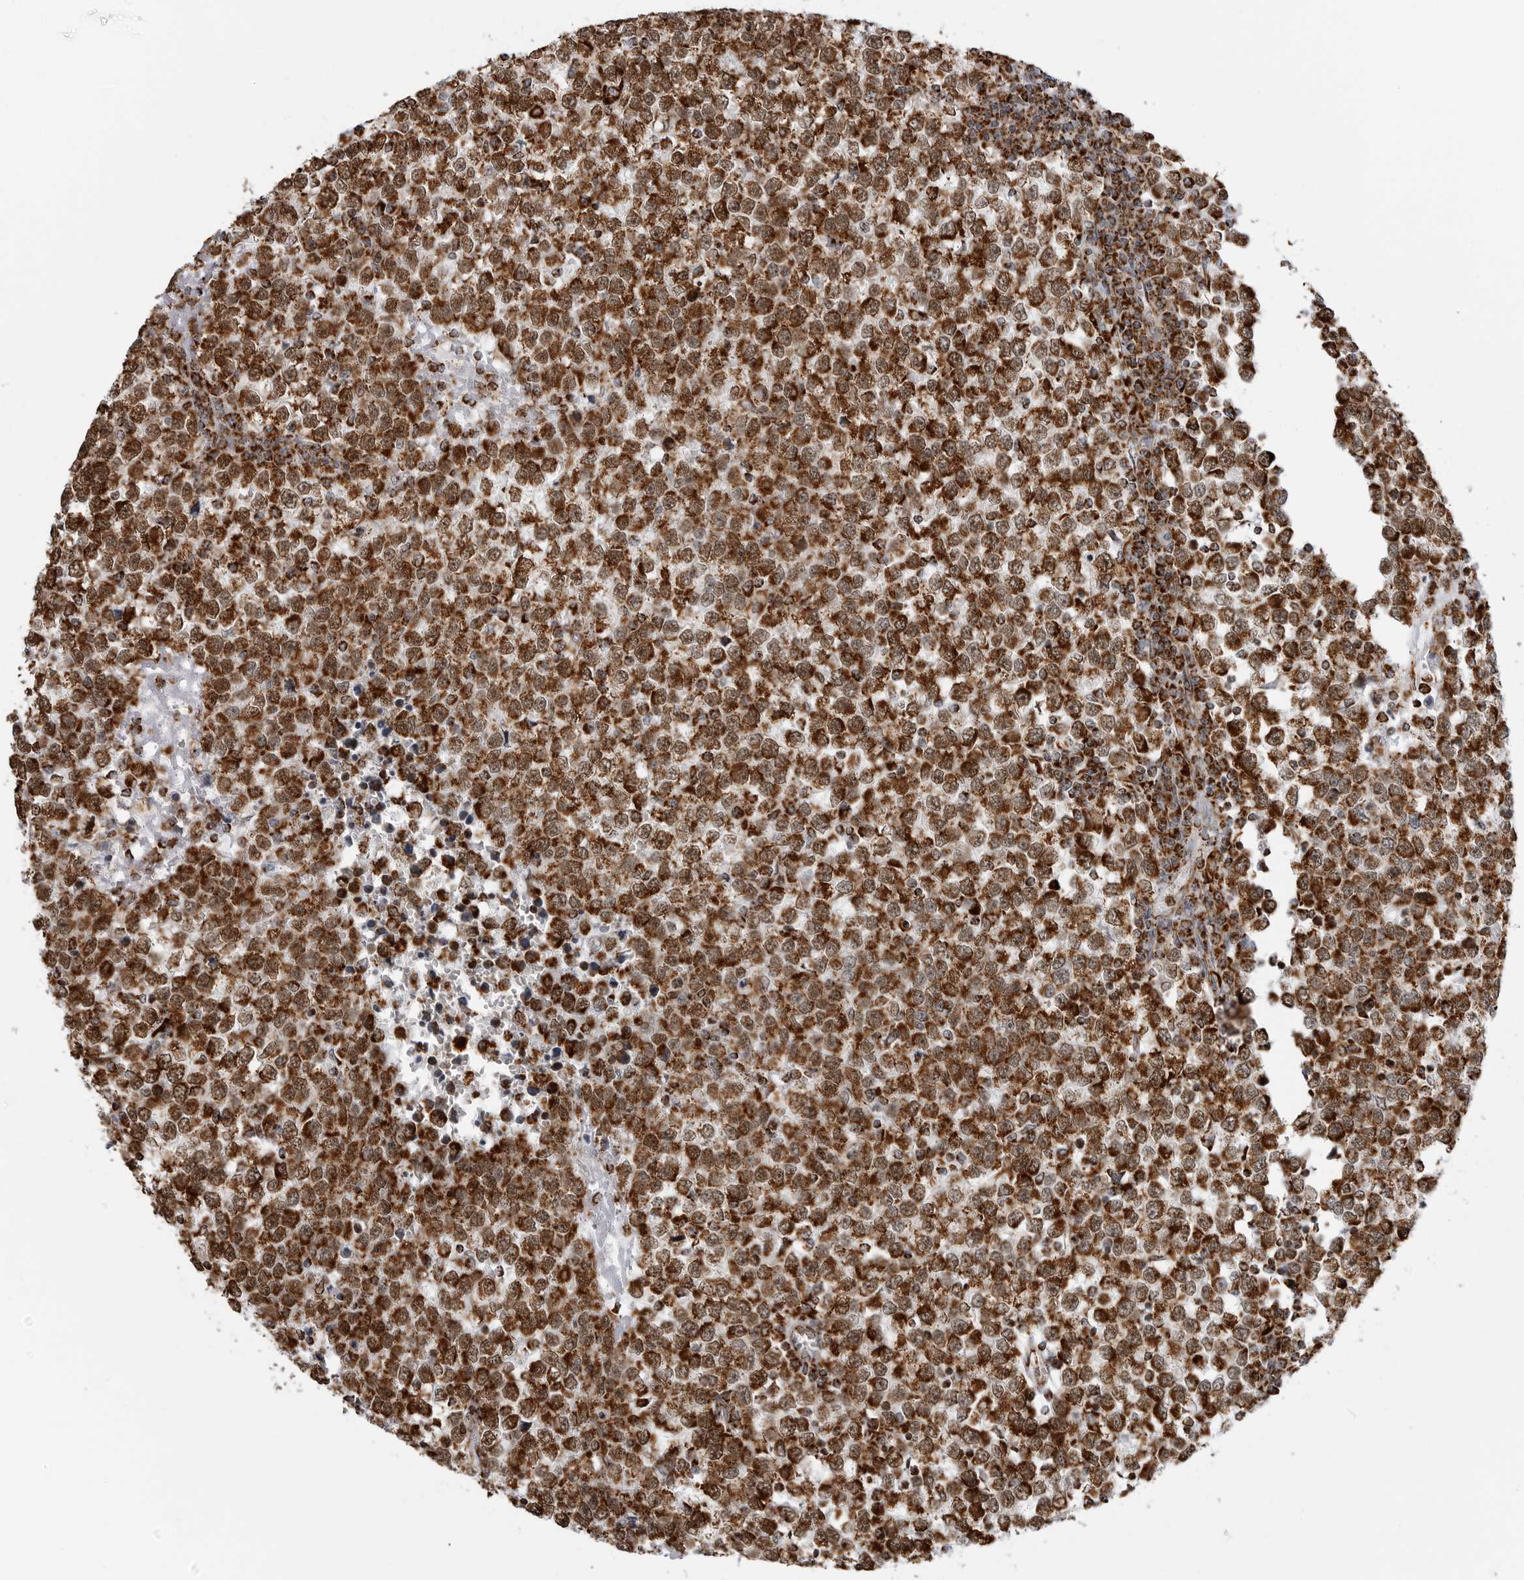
{"staining": {"intensity": "strong", "quantity": ">75%", "location": "cytoplasmic/membranous"}, "tissue": "testis cancer", "cell_type": "Tumor cells", "image_type": "cancer", "snomed": [{"axis": "morphology", "description": "Seminoma, NOS"}, {"axis": "topography", "description": "Testis"}], "caption": "Protein staining of testis seminoma tissue displays strong cytoplasmic/membranous staining in about >75% of tumor cells.", "gene": "COX5A", "patient": {"sex": "male", "age": 65}}